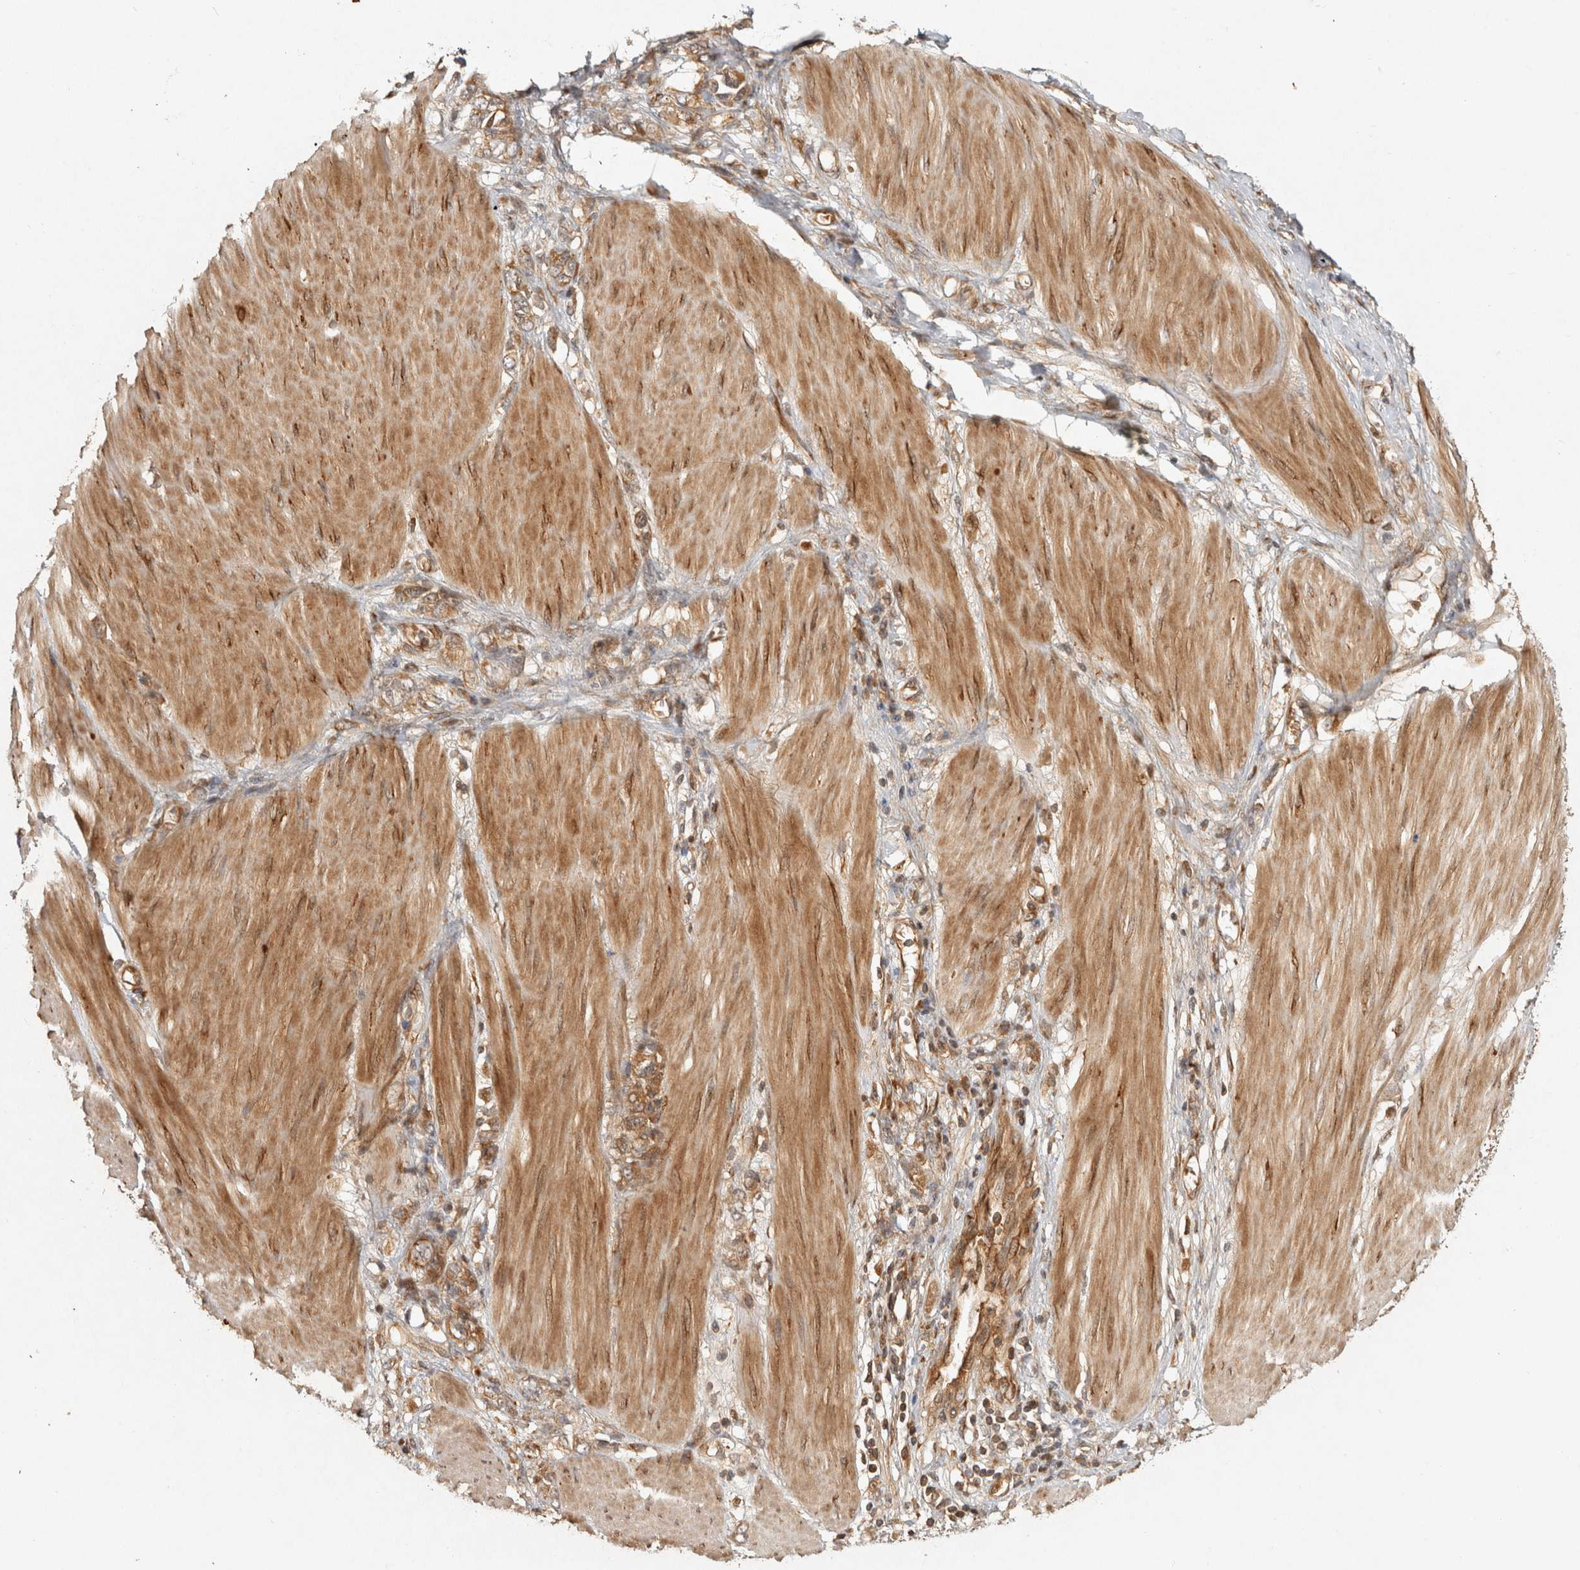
{"staining": {"intensity": "moderate", "quantity": ">75%", "location": "cytoplasmic/membranous"}, "tissue": "stomach cancer", "cell_type": "Tumor cells", "image_type": "cancer", "snomed": [{"axis": "morphology", "description": "Adenocarcinoma, NOS"}, {"axis": "topography", "description": "Stomach"}], "caption": "This is an image of IHC staining of stomach cancer, which shows moderate expression in the cytoplasmic/membranous of tumor cells.", "gene": "CAMSAP2", "patient": {"sex": "female", "age": 76}}